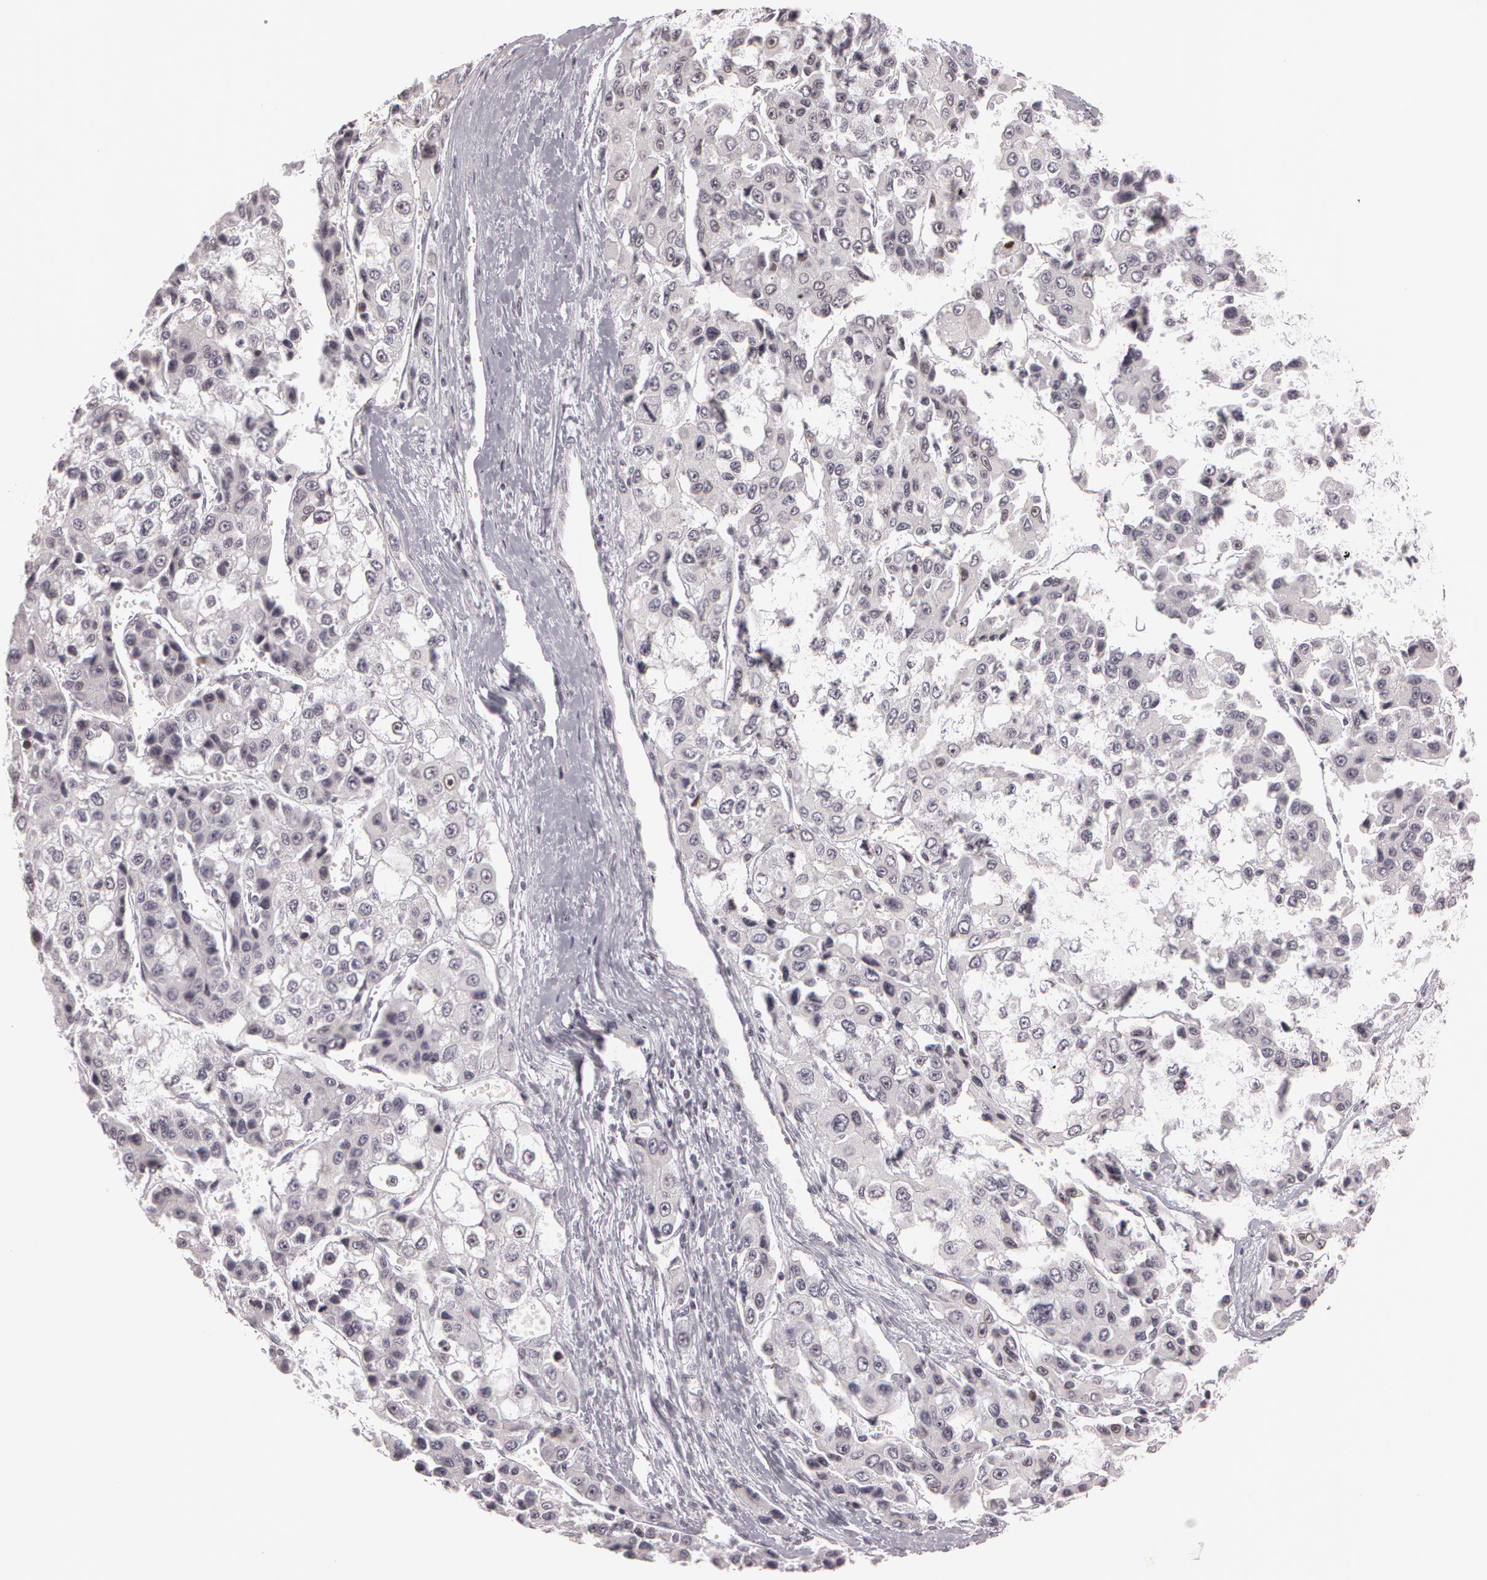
{"staining": {"intensity": "moderate", "quantity": "<25%", "location": "nuclear"}, "tissue": "liver cancer", "cell_type": "Tumor cells", "image_type": "cancer", "snomed": [{"axis": "morphology", "description": "Carcinoma, Hepatocellular, NOS"}, {"axis": "topography", "description": "Liver"}], "caption": "An IHC micrograph of tumor tissue is shown. Protein staining in brown shows moderate nuclear positivity in hepatocellular carcinoma (liver) within tumor cells.", "gene": "FBL", "patient": {"sex": "female", "age": 66}}